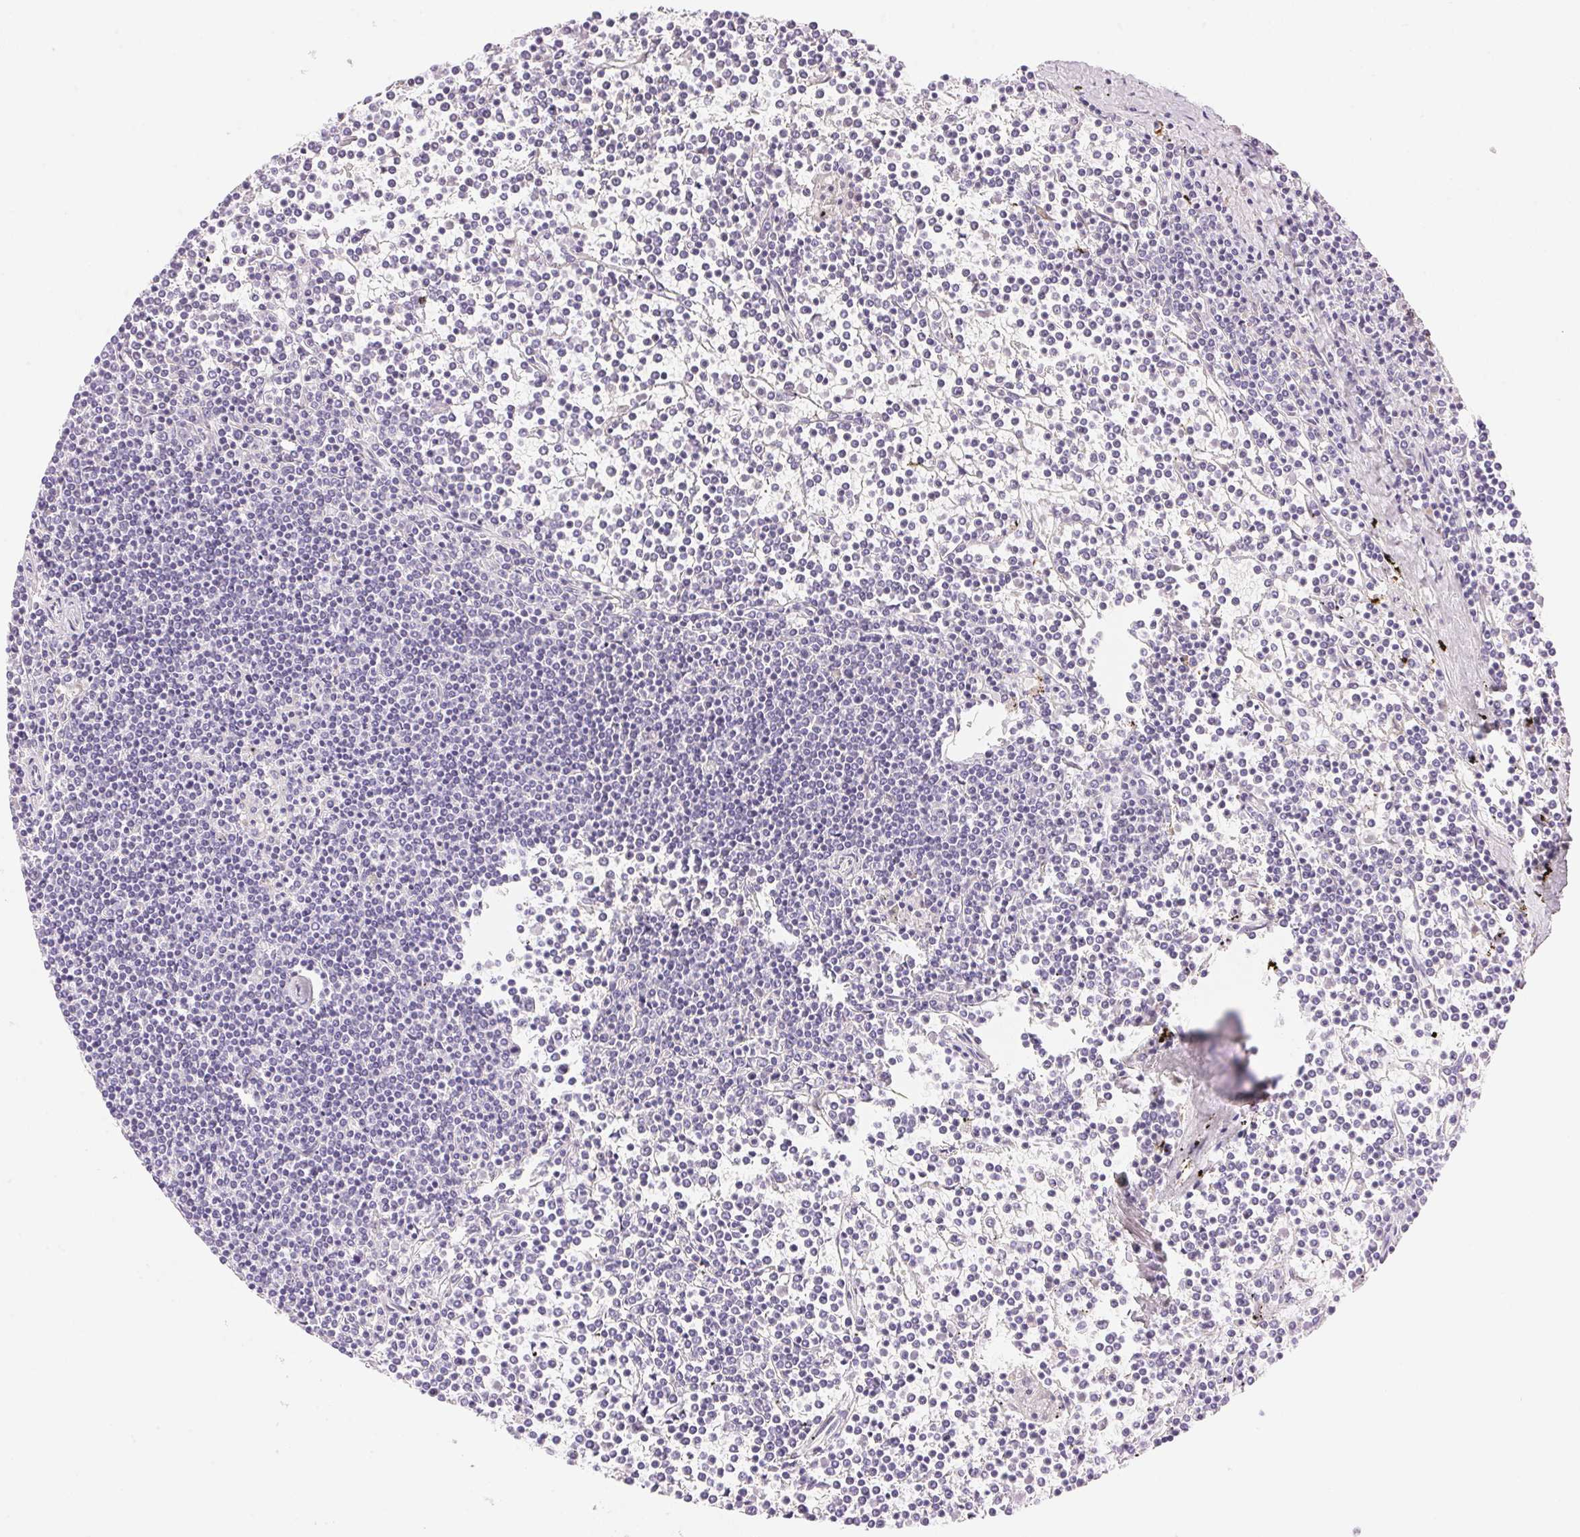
{"staining": {"intensity": "negative", "quantity": "none", "location": "none"}, "tissue": "lymphoma", "cell_type": "Tumor cells", "image_type": "cancer", "snomed": [{"axis": "morphology", "description": "Malignant lymphoma, non-Hodgkin's type, Low grade"}, {"axis": "topography", "description": "Spleen"}], "caption": "Tumor cells are negative for protein expression in human malignant lymphoma, non-Hodgkin's type (low-grade).", "gene": "TEKT1", "patient": {"sex": "female", "age": 19}}